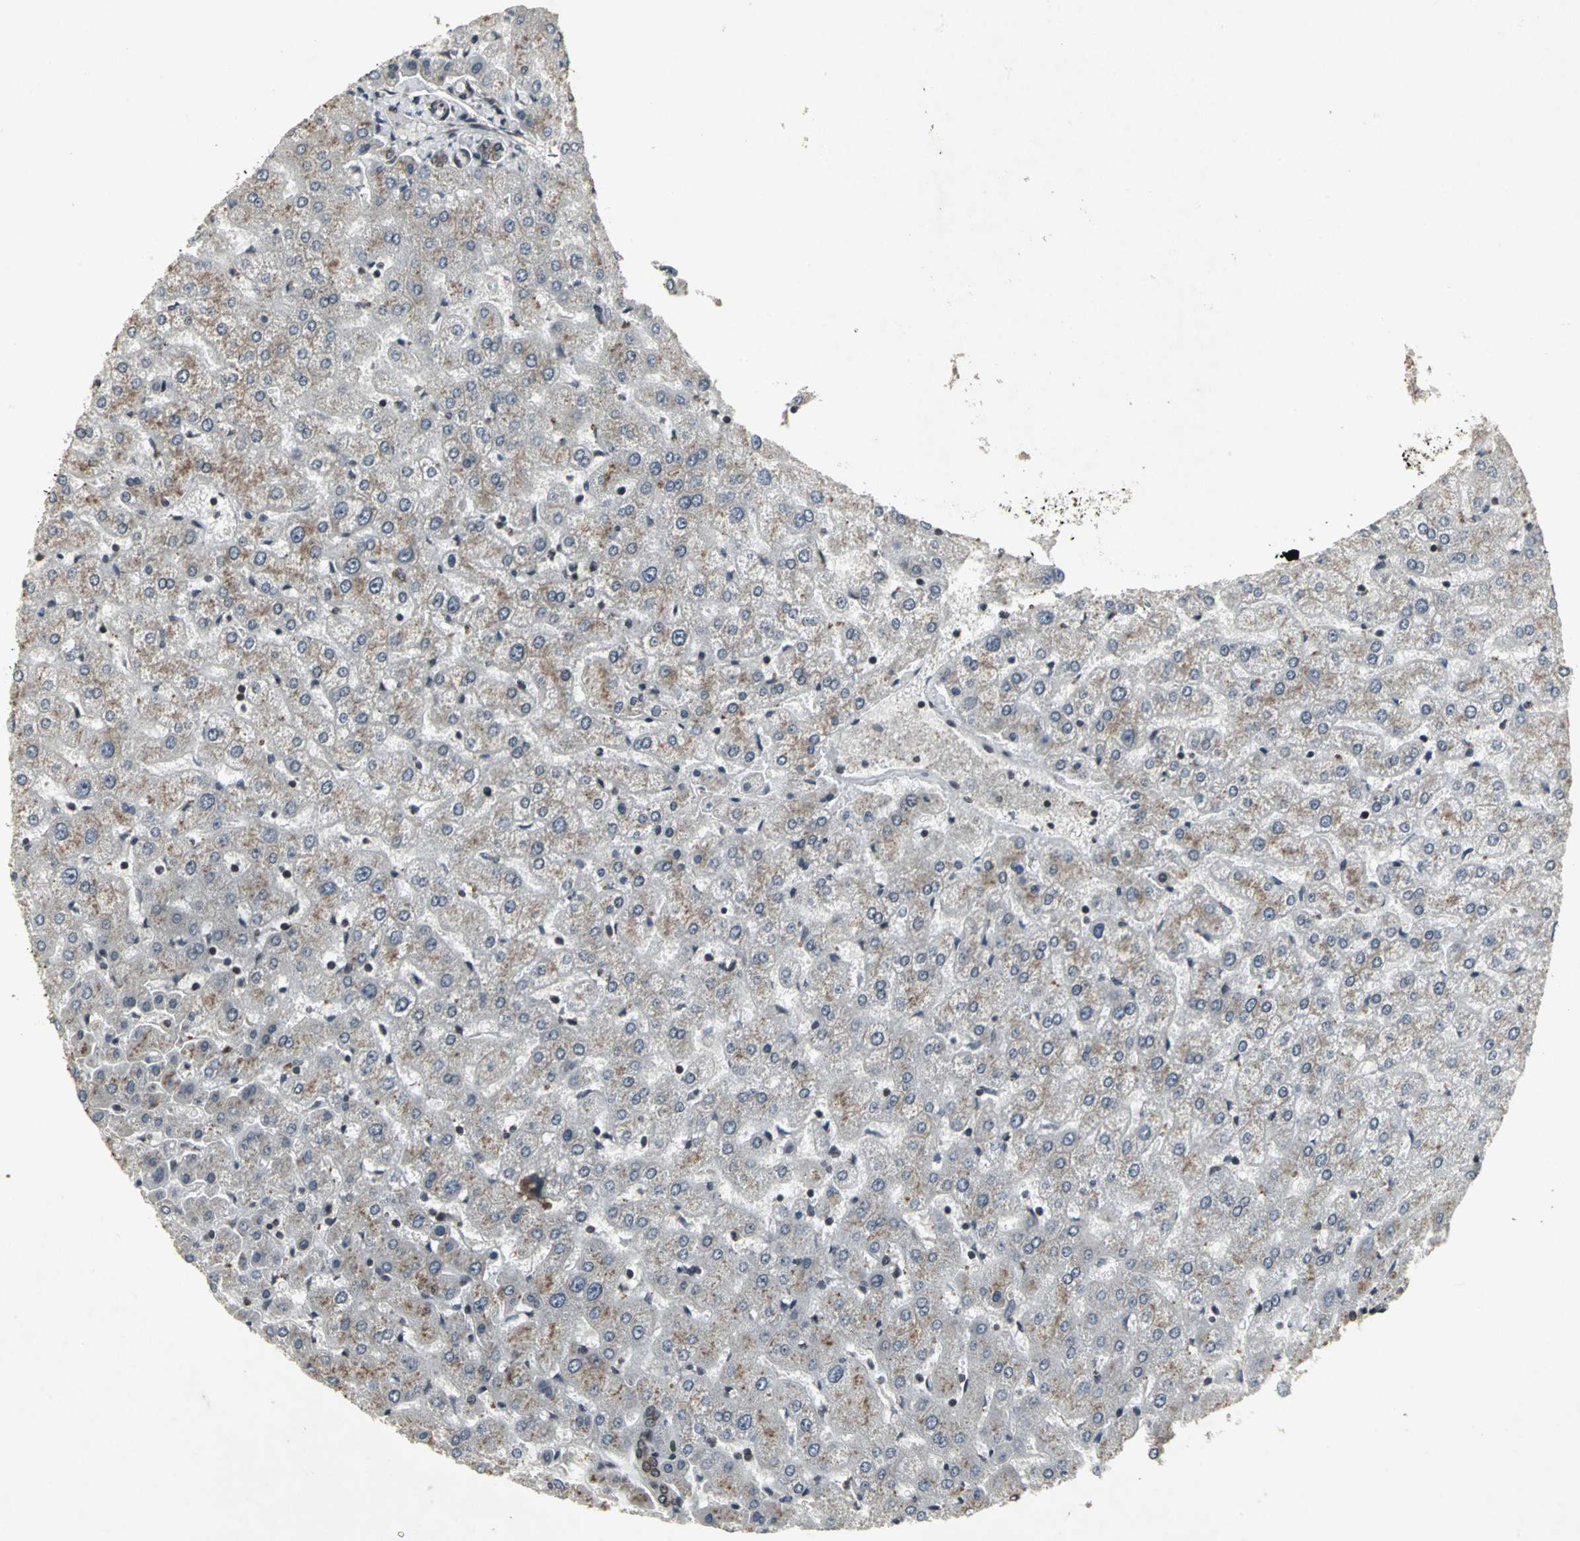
{"staining": {"intensity": "moderate", "quantity": ">75%", "location": "cytoplasmic/membranous,nuclear"}, "tissue": "liver", "cell_type": "Cholangiocytes", "image_type": "normal", "snomed": [{"axis": "morphology", "description": "Normal tissue, NOS"}, {"axis": "morphology", "description": "Fibrosis, NOS"}, {"axis": "topography", "description": "Liver"}], "caption": "Cholangiocytes demonstrate medium levels of moderate cytoplasmic/membranous,nuclear staining in approximately >75% of cells in benign human liver.", "gene": "SH2B3", "patient": {"sex": "female", "age": 29}}